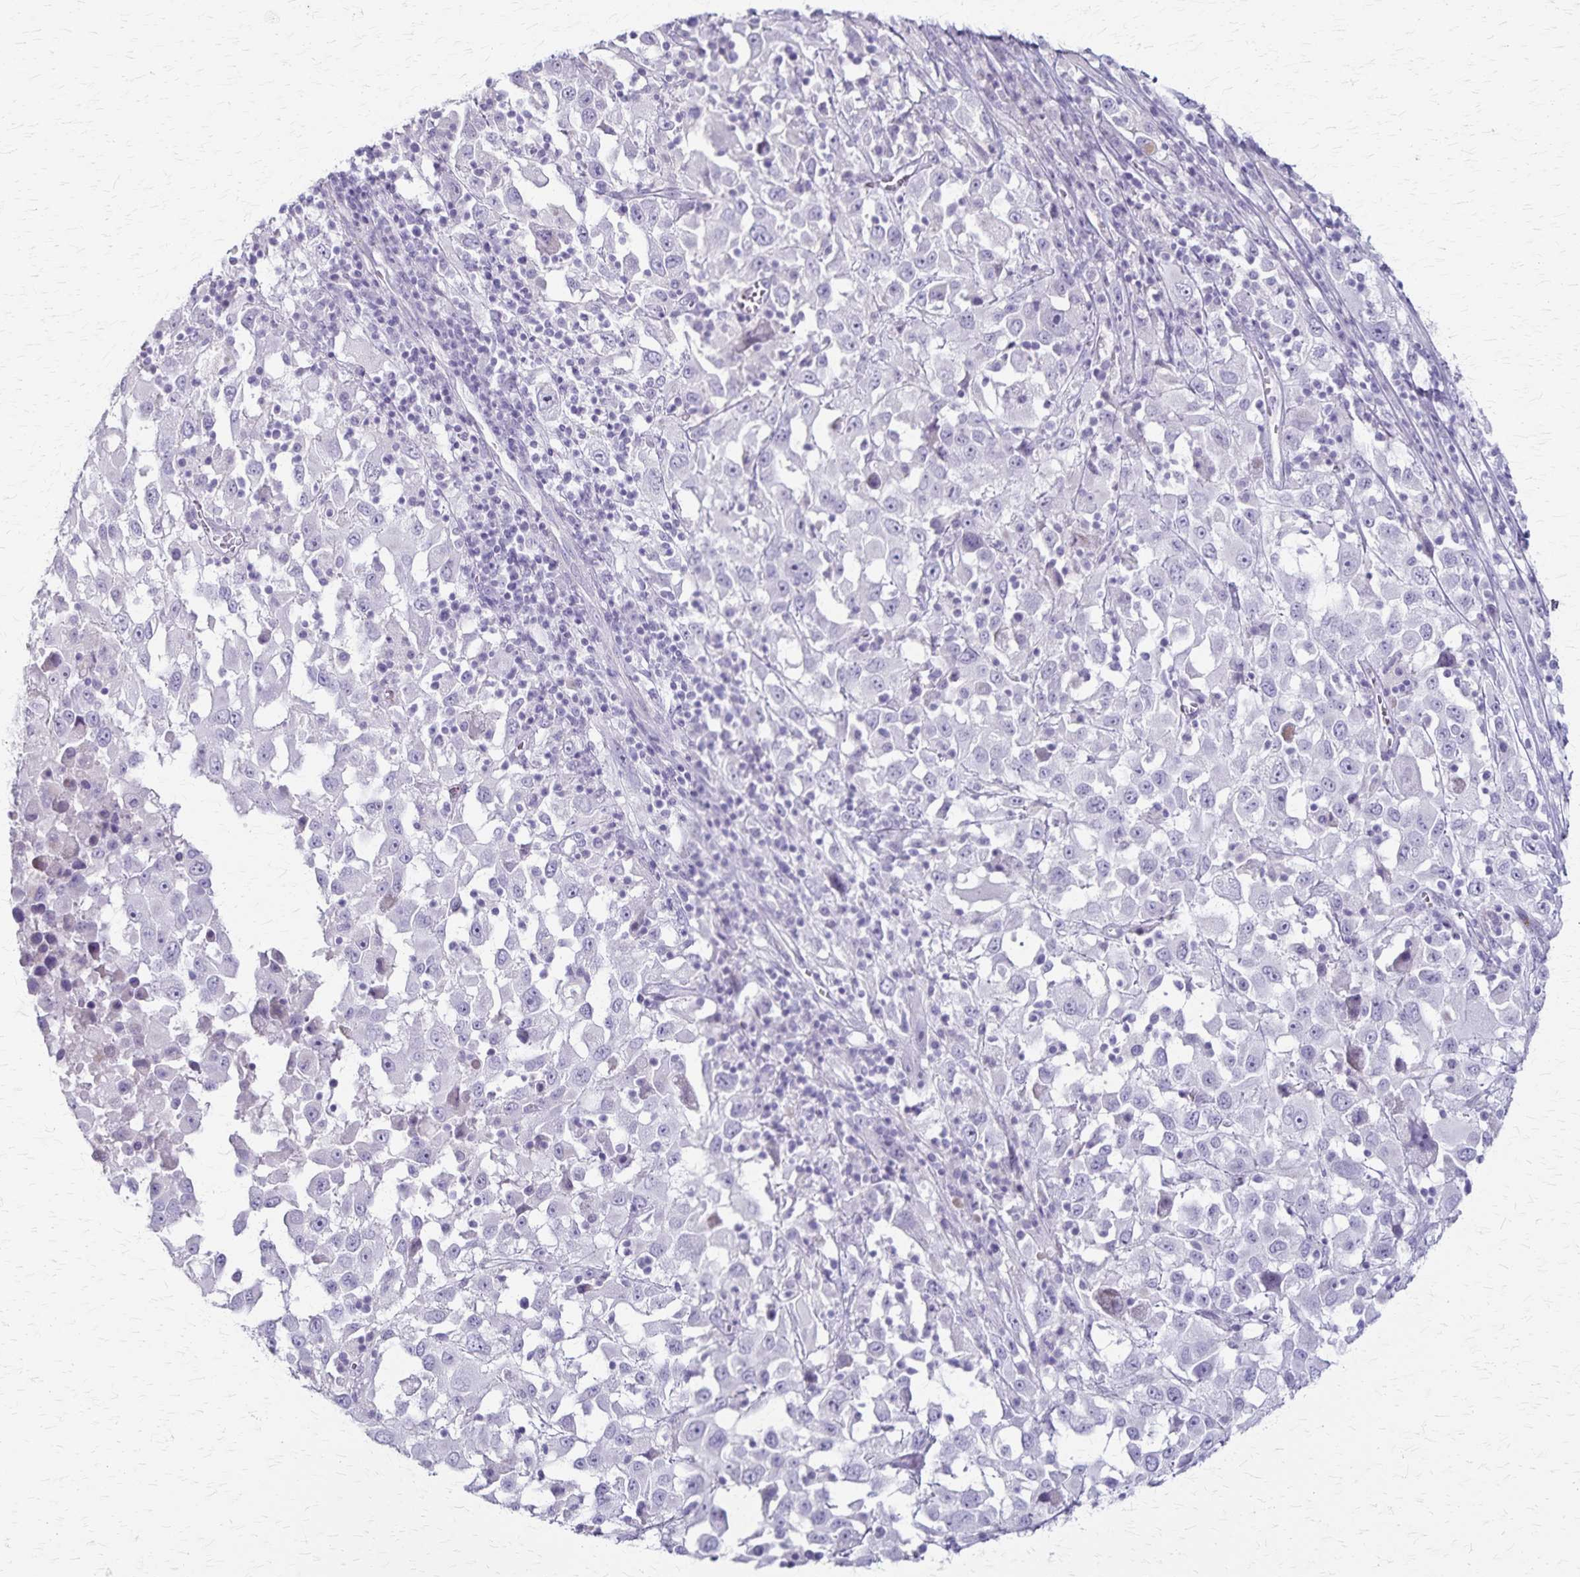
{"staining": {"intensity": "negative", "quantity": "none", "location": "none"}, "tissue": "melanoma", "cell_type": "Tumor cells", "image_type": "cancer", "snomed": [{"axis": "morphology", "description": "Malignant melanoma, Metastatic site"}, {"axis": "topography", "description": "Soft tissue"}], "caption": "There is no significant staining in tumor cells of melanoma.", "gene": "RASL10B", "patient": {"sex": "male", "age": 50}}